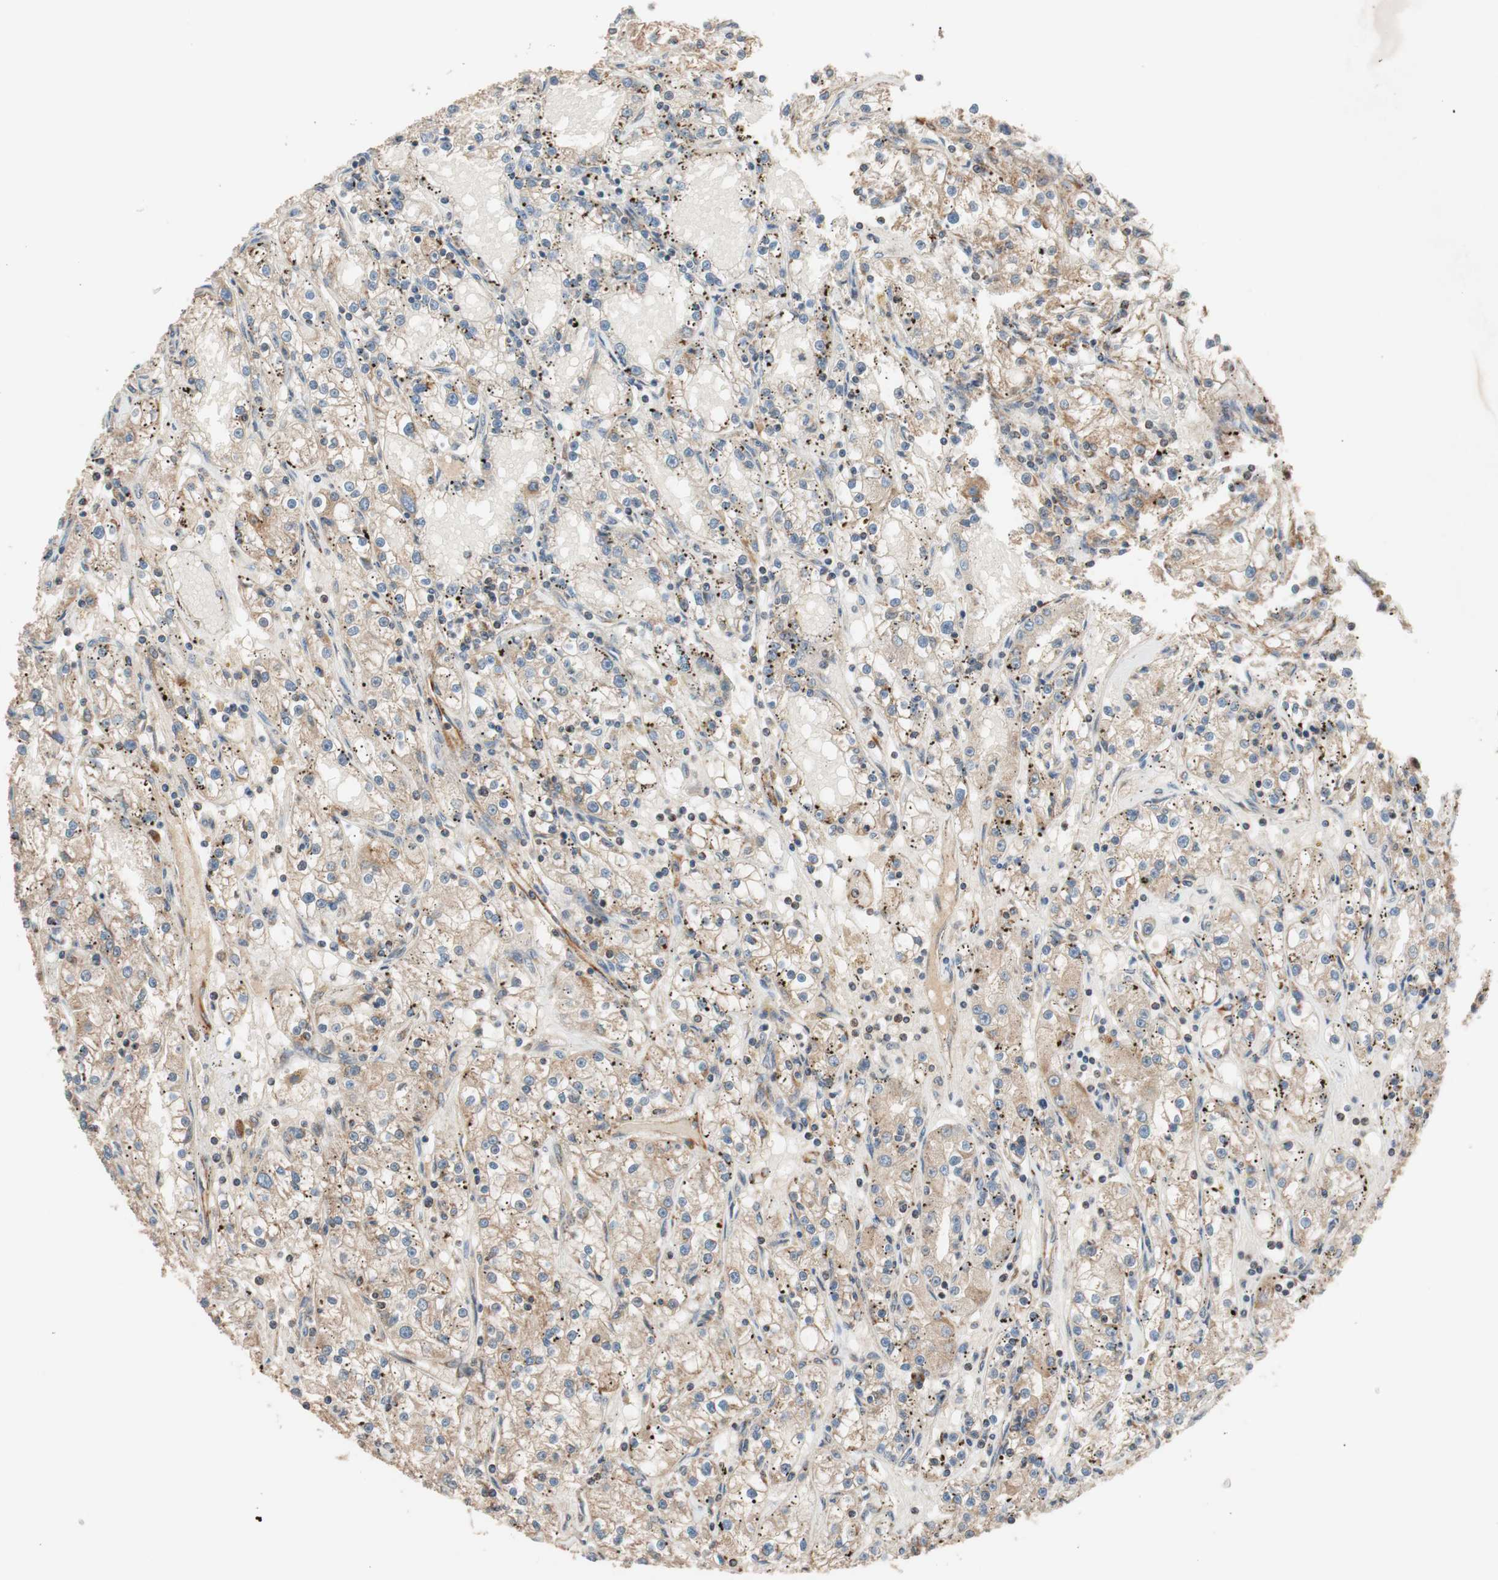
{"staining": {"intensity": "weak", "quantity": ">75%", "location": "cytoplasmic/membranous"}, "tissue": "renal cancer", "cell_type": "Tumor cells", "image_type": "cancer", "snomed": [{"axis": "morphology", "description": "Adenocarcinoma, NOS"}, {"axis": "topography", "description": "Kidney"}], "caption": "High-power microscopy captured an immunohistochemistry image of renal cancer (adenocarcinoma), revealing weak cytoplasmic/membranous positivity in about >75% of tumor cells.", "gene": "PITRM1", "patient": {"sex": "male", "age": 56}}